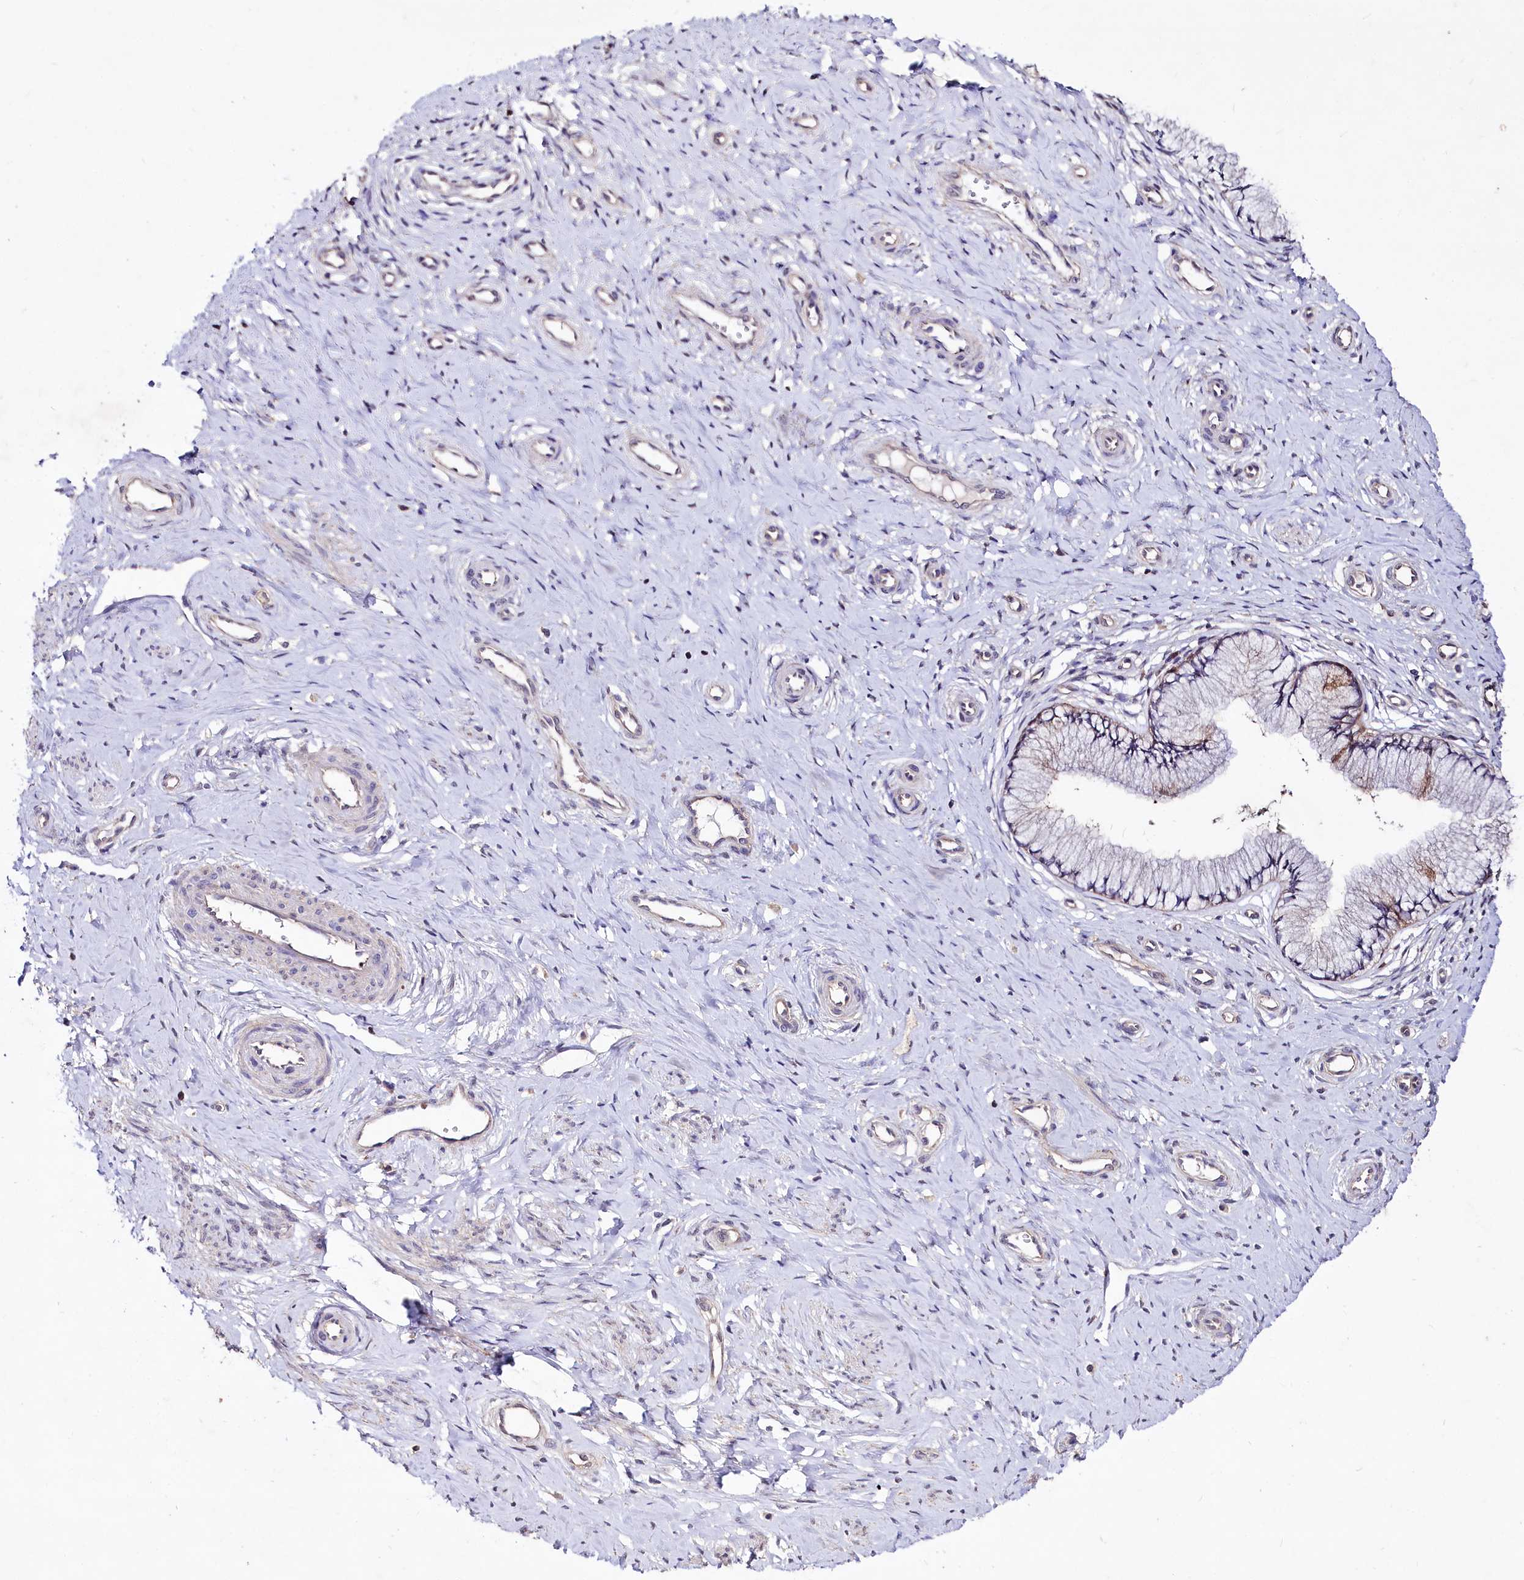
{"staining": {"intensity": "moderate", "quantity": "<25%", "location": "cytoplasmic/membranous"}, "tissue": "cervix", "cell_type": "Glandular cells", "image_type": "normal", "snomed": [{"axis": "morphology", "description": "Normal tissue, NOS"}, {"axis": "topography", "description": "Cervix"}], "caption": "A histopathology image showing moderate cytoplasmic/membranous positivity in about <25% of glandular cells in benign cervix, as visualized by brown immunohistochemical staining.", "gene": "KLRB1", "patient": {"sex": "female", "age": 36}}